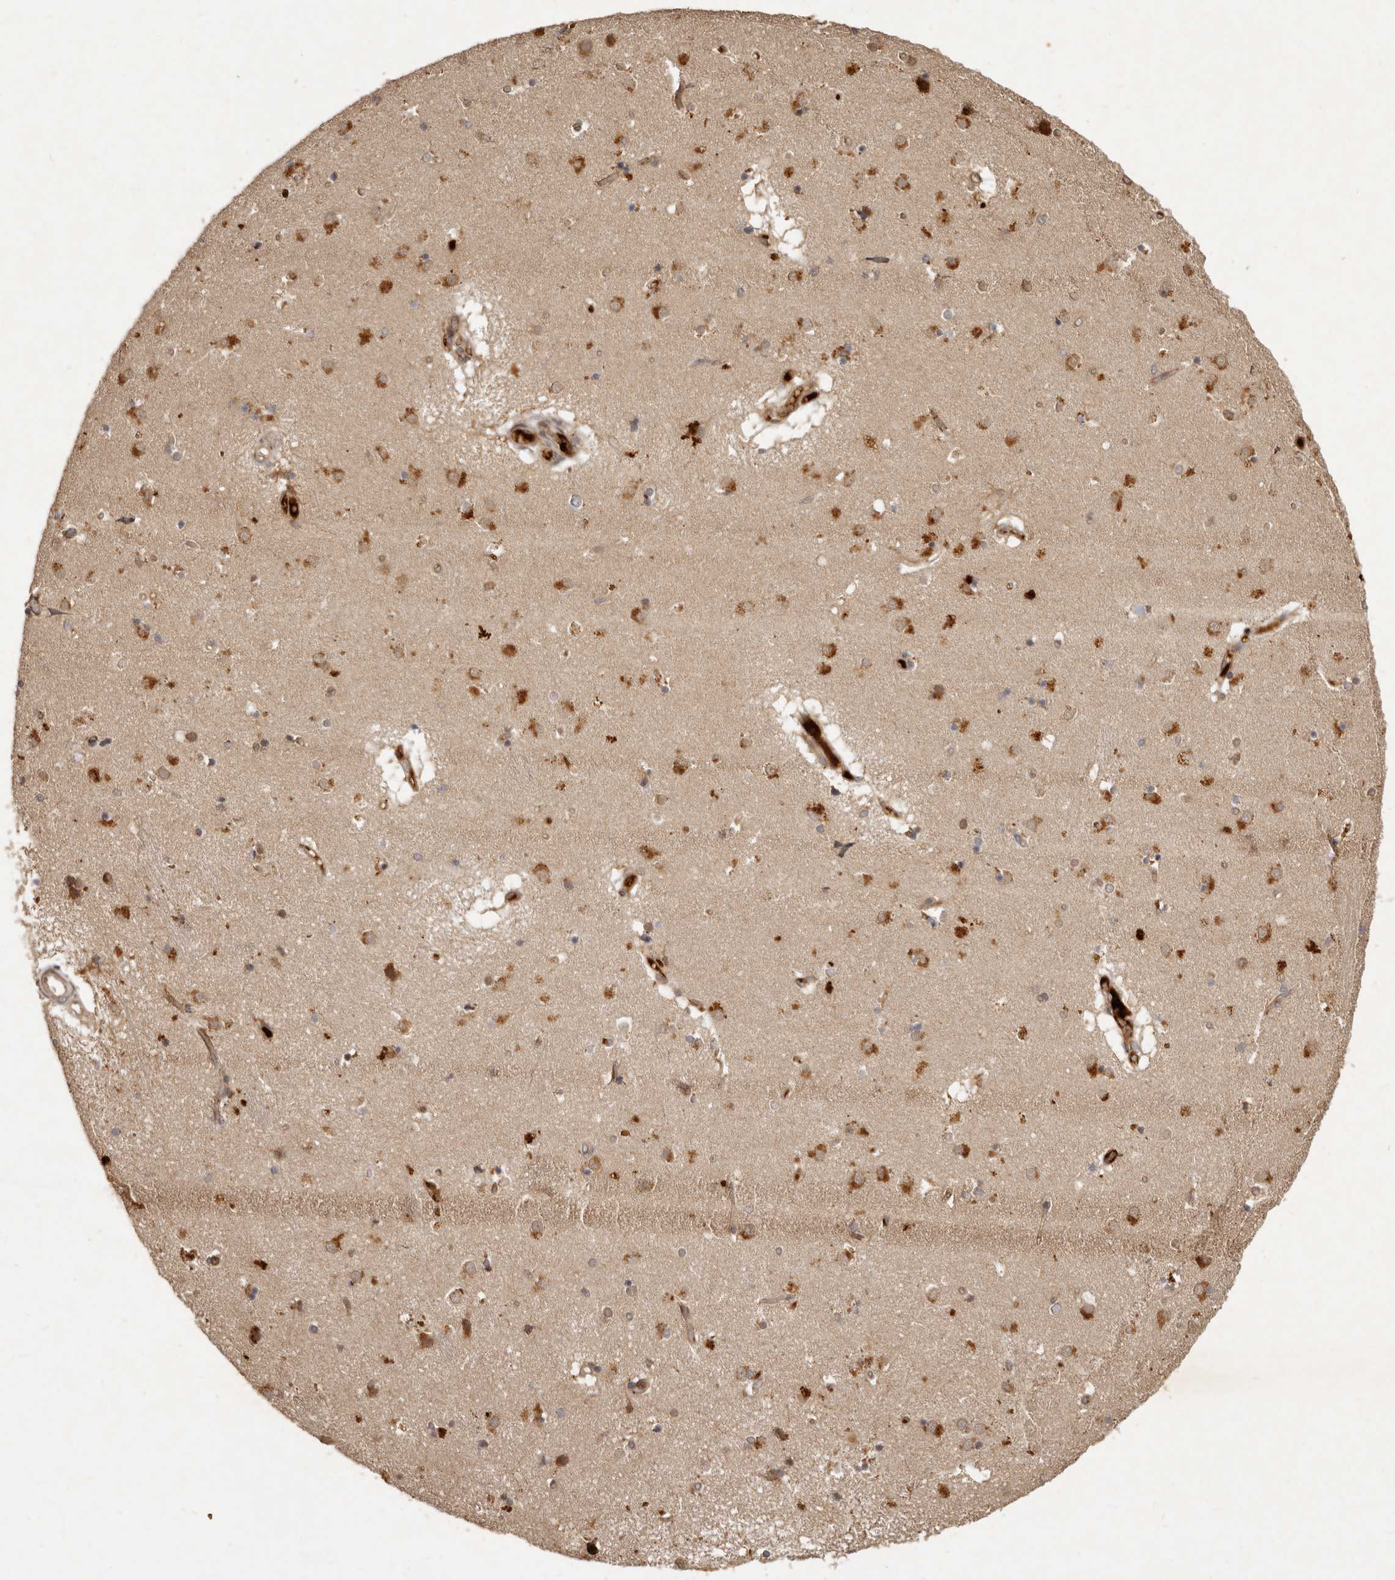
{"staining": {"intensity": "moderate", "quantity": "<25%", "location": "cytoplasmic/membranous"}, "tissue": "caudate", "cell_type": "Glial cells", "image_type": "normal", "snomed": [{"axis": "morphology", "description": "Normal tissue, NOS"}, {"axis": "topography", "description": "Lateral ventricle wall"}], "caption": "Glial cells display low levels of moderate cytoplasmic/membranous expression in about <25% of cells in normal human caudate.", "gene": "SEMA3A", "patient": {"sex": "male", "age": 70}}